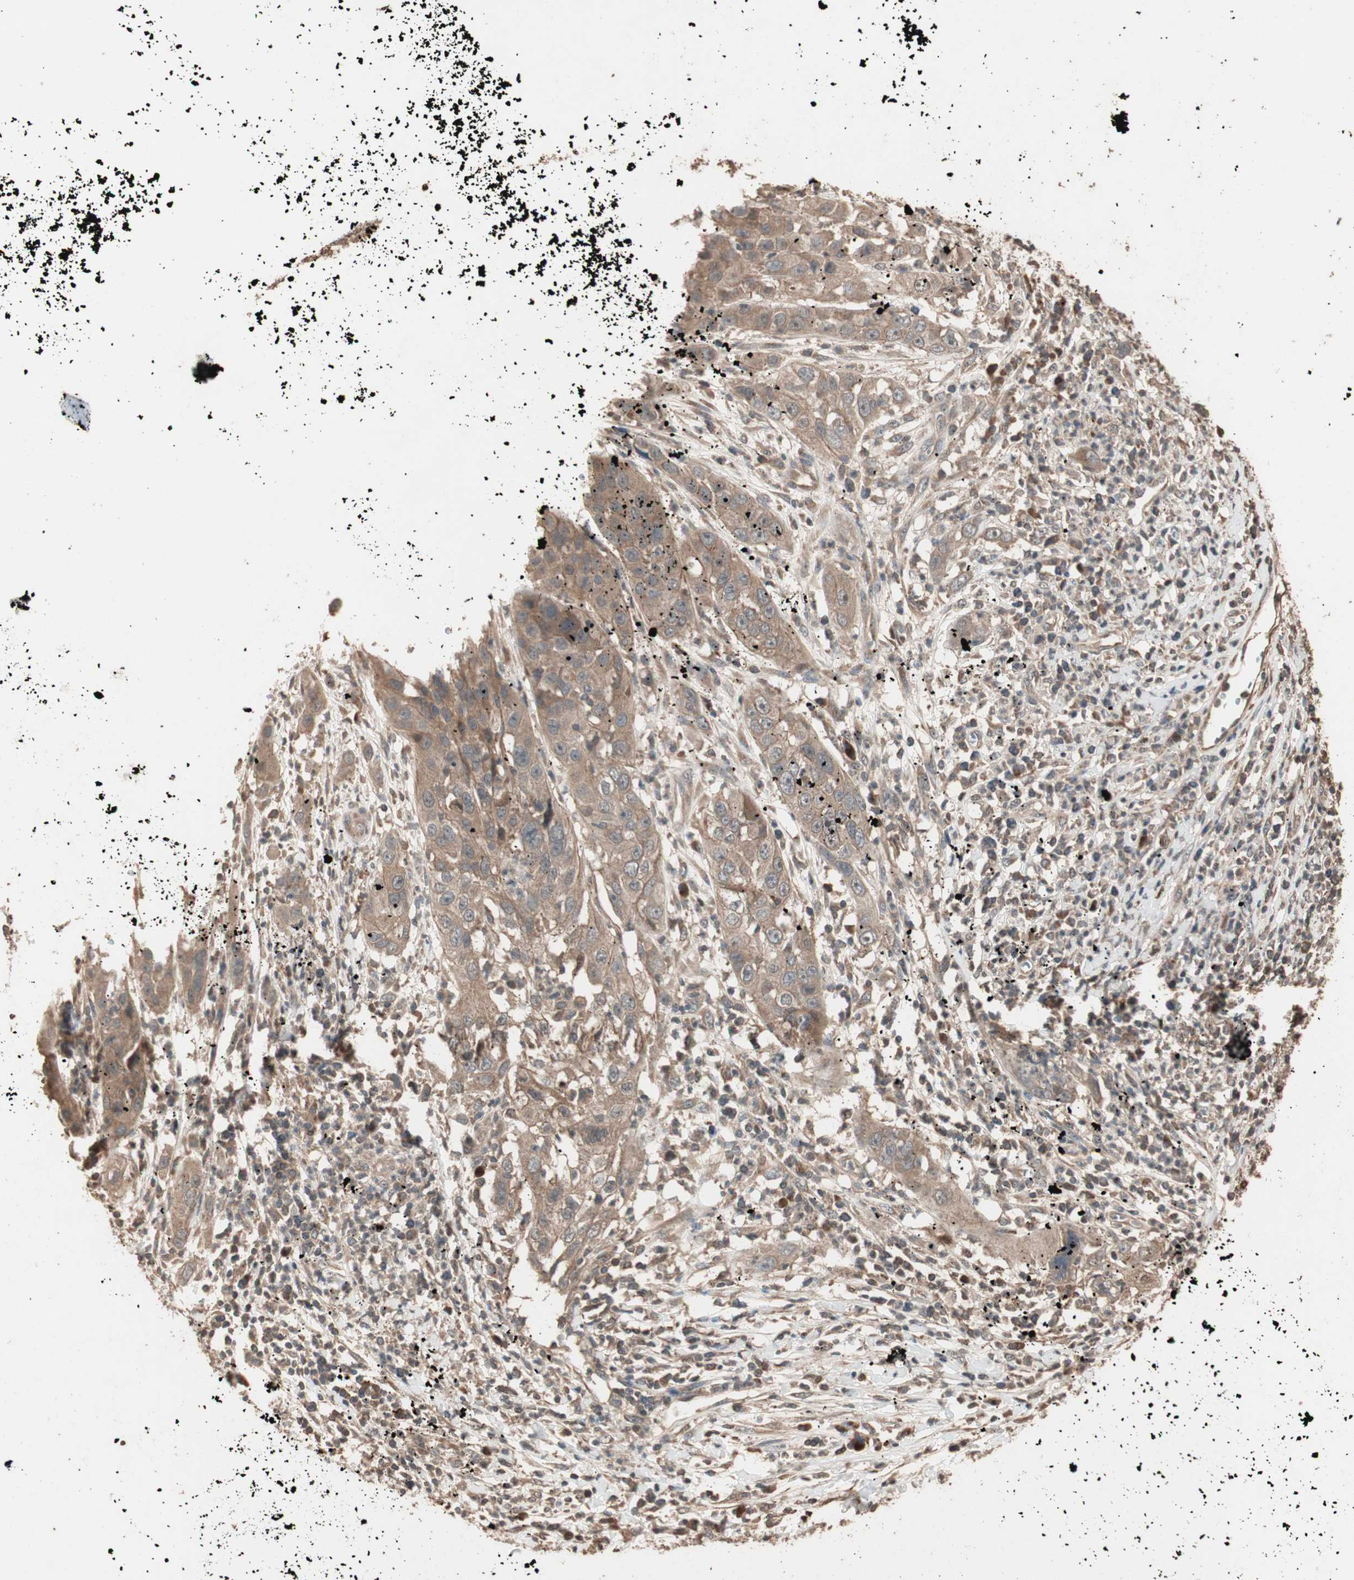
{"staining": {"intensity": "moderate", "quantity": ">75%", "location": "cytoplasmic/membranous"}, "tissue": "cervical cancer", "cell_type": "Tumor cells", "image_type": "cancer", "snomed": [{"axis": "morphology", "description": "Squamous cell carcinoma, NOS"}, {"axis": "topography", "description": "Cervix"}], "caption": "A medium amount of moderate cytoplasmic/membranous staining is seen in about >75% of tumor cells in cervical squamous cell carcinoma tissue. (DAB (3,3'-diaminobenzidine) IHC, brown staining for protein, blue staining for nuclei).", "gene": "USP20", "patient": {"sex": "female", "age": 32}}